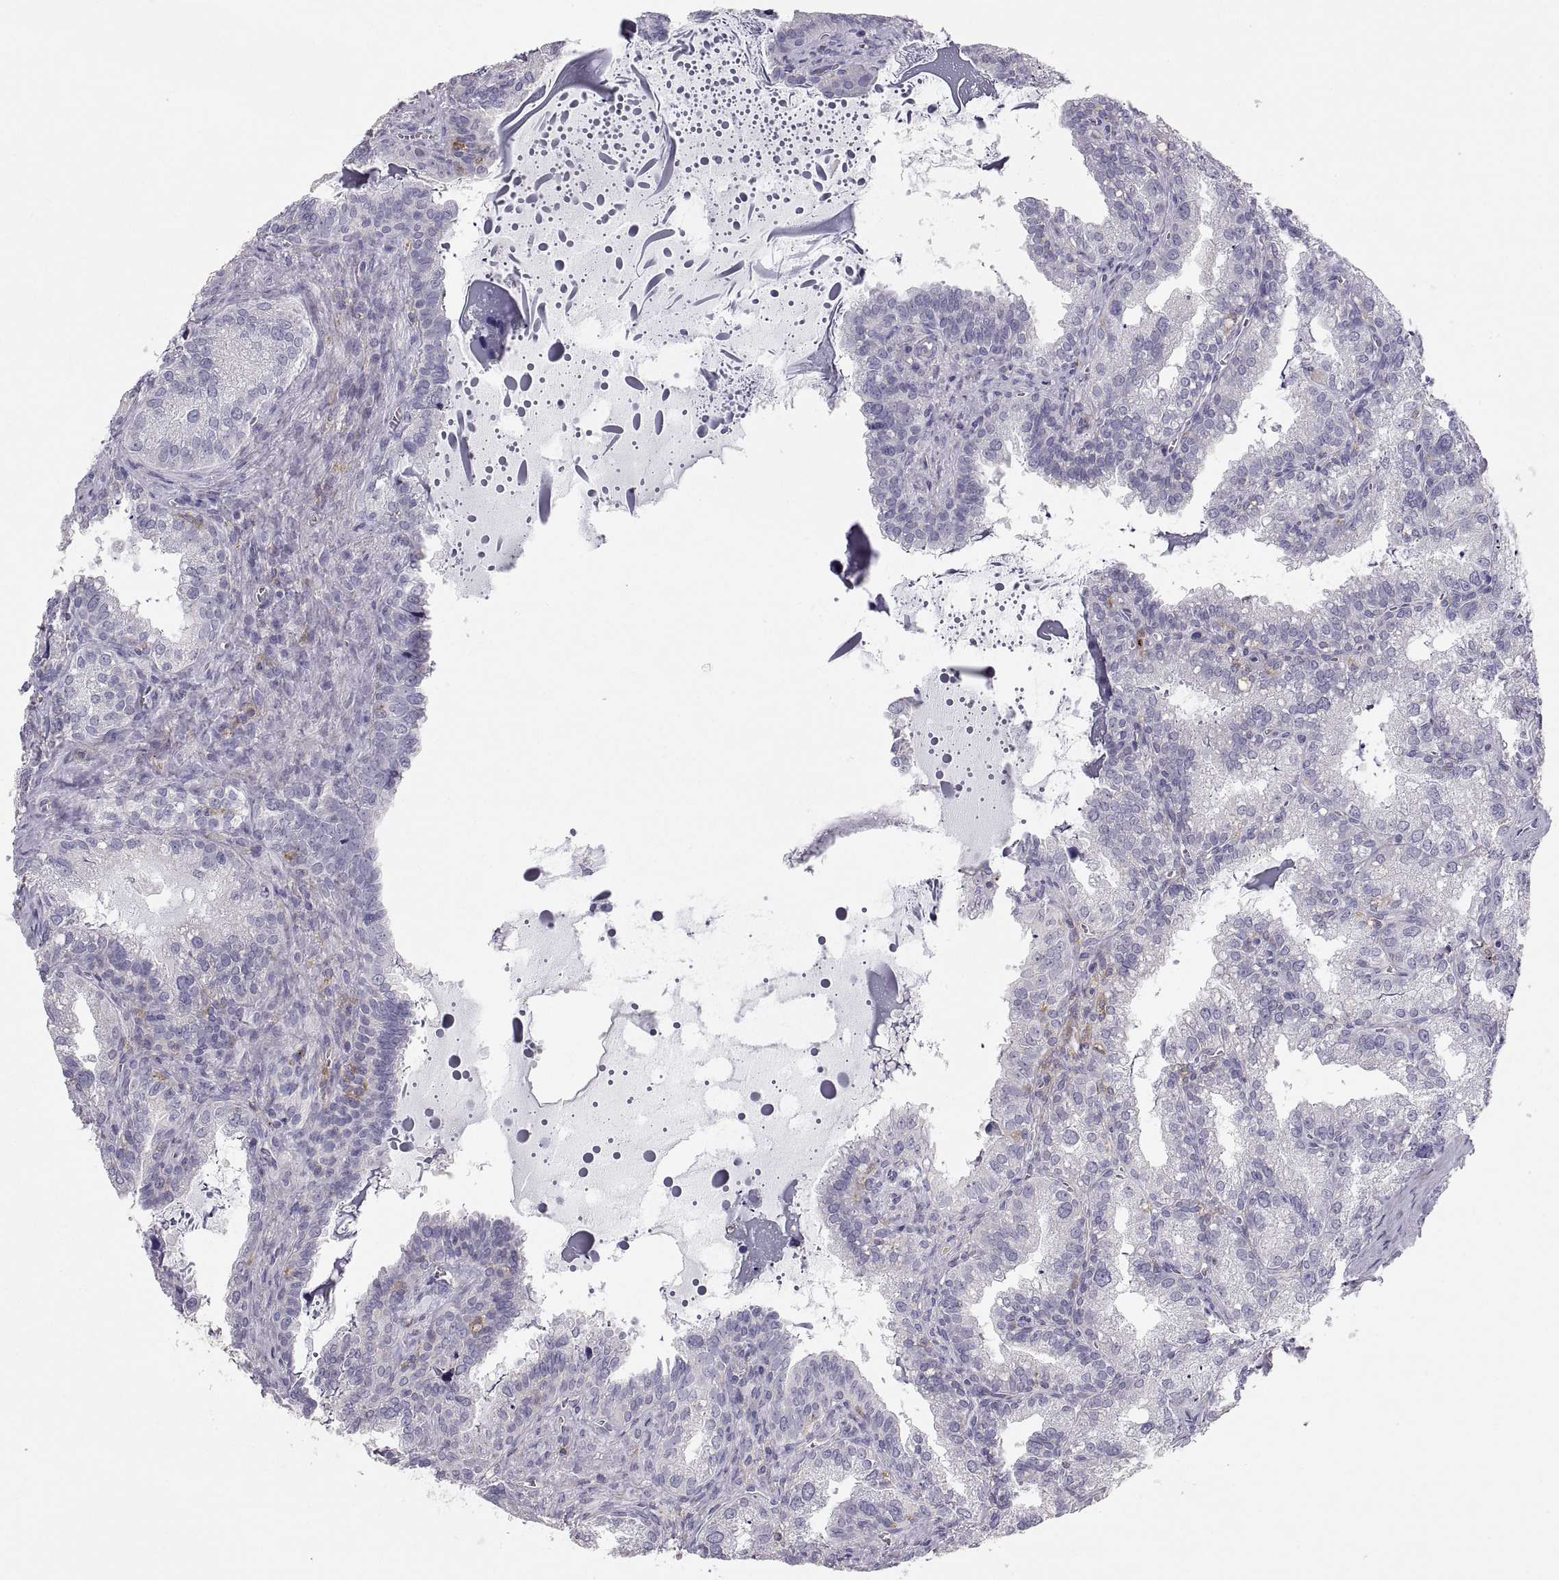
{"staining": {"intensity": "negative", "quantity": "none", "location": "none"}, "tissue": "seminal vesicle", "cell_type": "Glandular cells", "image_type": "normal", "snomed": [{"axis": "morphology", "description": "Normal tissue, NOS"}, {"axis": "topography", "description": "Seminal veicle"}], "caption": "The image displays no significant expression in glandular cells of seminal vesicle.", "gene": "RALB", "patient": {"sex": "male", "age": 57}}